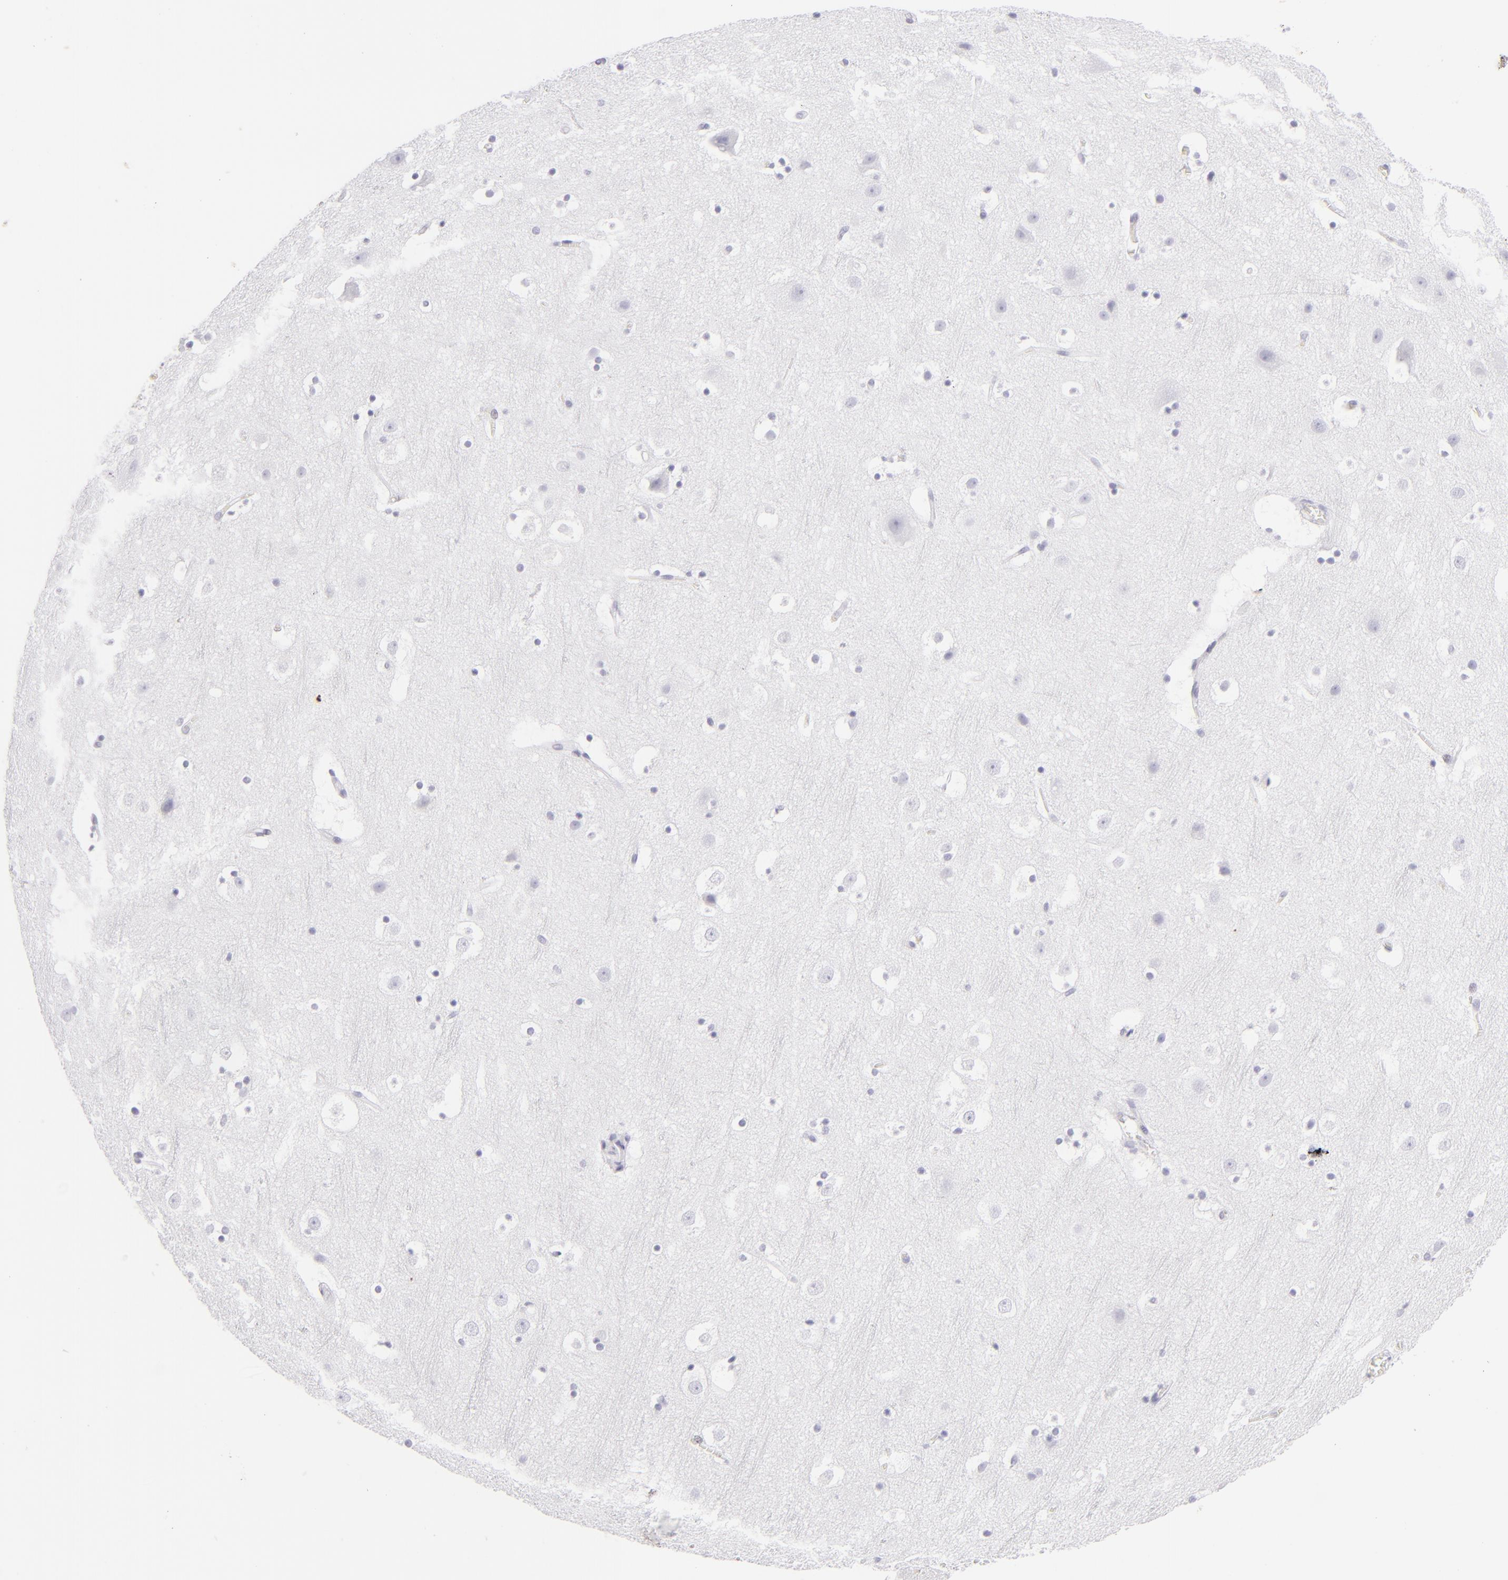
{"staining": {"intensity": "negative", "quantity": "none", "location": "none"}, "tissue": "cerebral cortex", "cell_type": "Endothelial cells", "image_type": "normal", "snomed": [{"axis": "morphology", "description": "Normal tissue, NOS"}, {"axis": "topography", "description": "Cerebral cortex"}], "caption": "DAB (3,3'-diaminobenzidine) immunohistochemical staining of unremarkable cerebral cortex shows no significant expression in endothelial cells. (DAB (3,3'-diaminobenzidine) immunohistochemistry visualized using brightfield microscopy, high magnification).", "gene": "FCER2", "patient": {"sex": "male", "age": 45}}